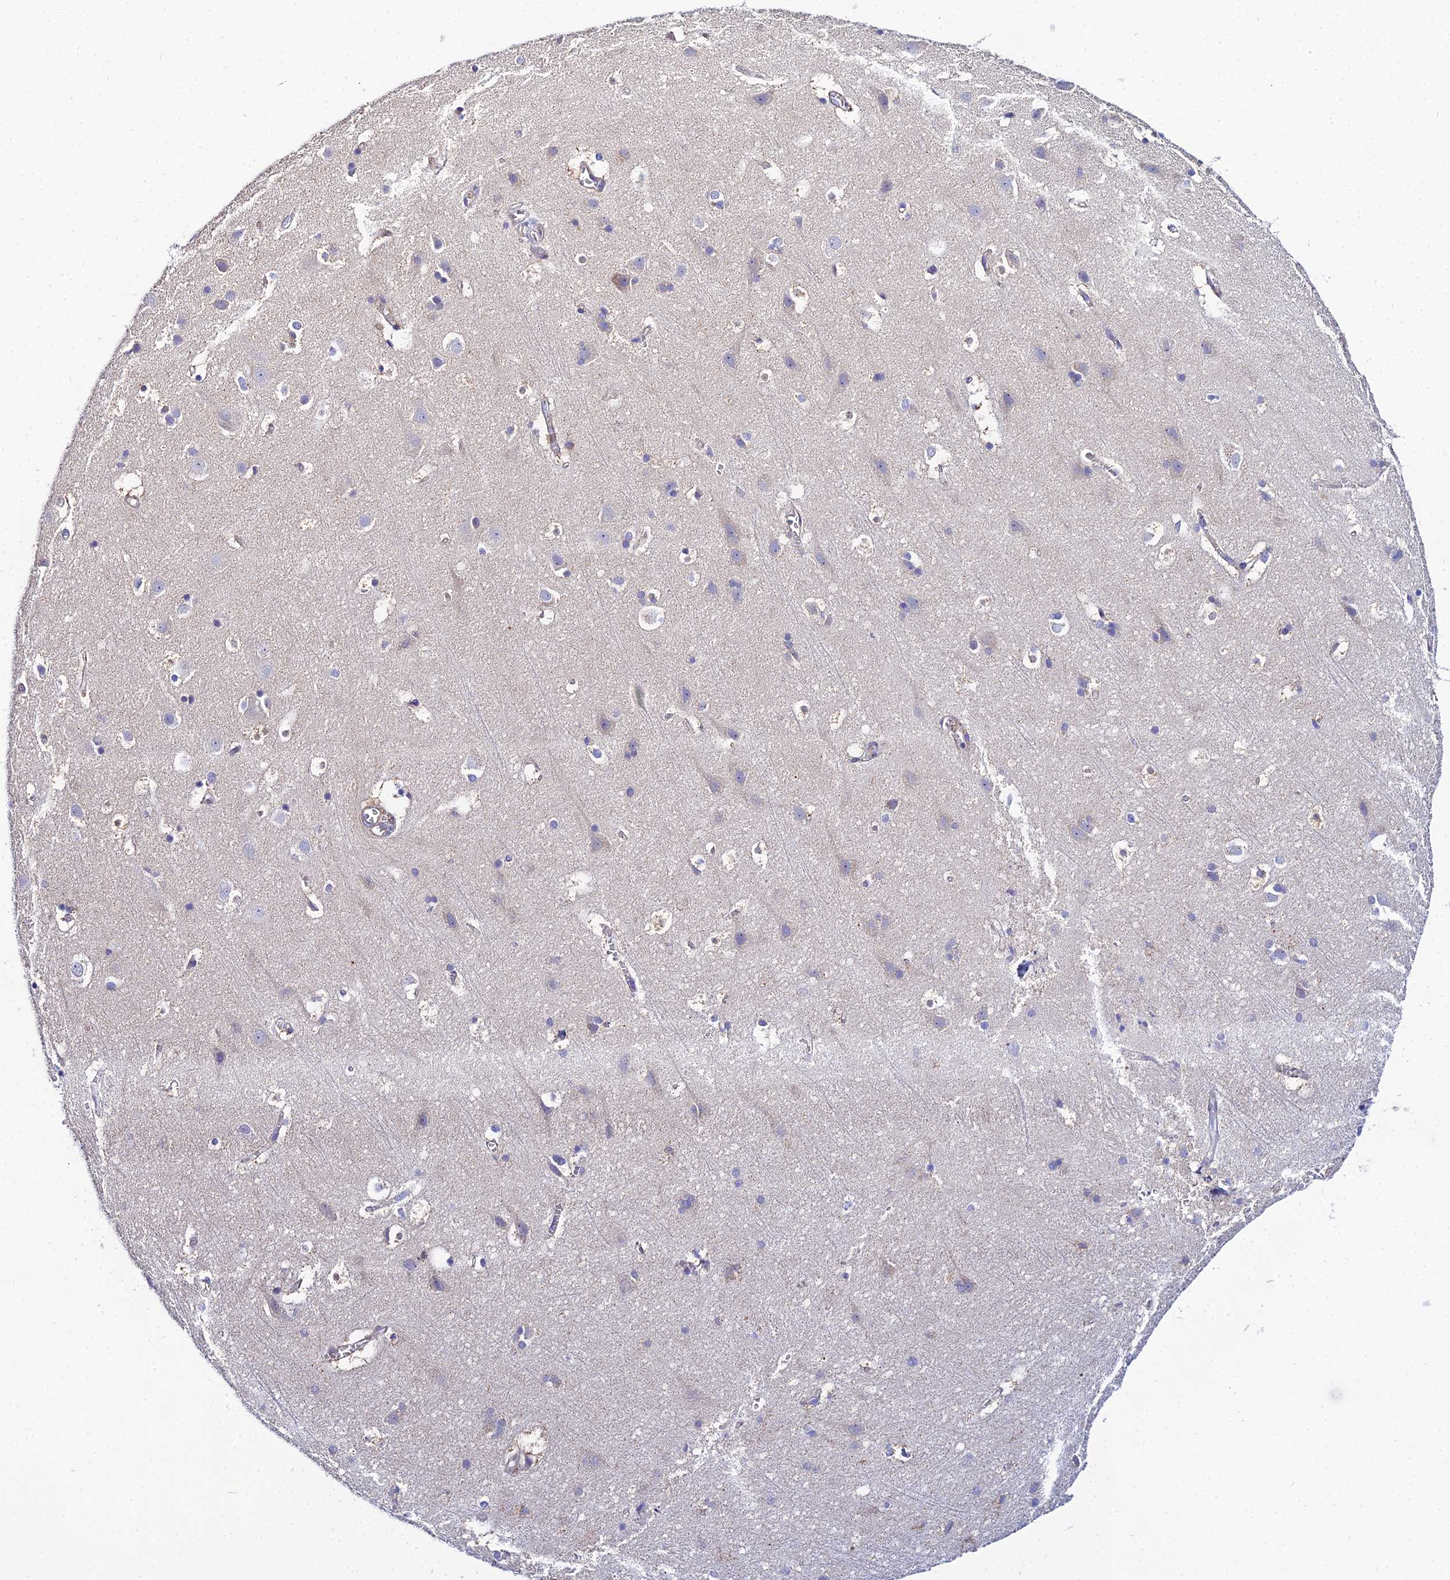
{"staining": {"intensity": "weak", "quantity": "25%-75%", "location": "cytoplasmic/membranous"}, "tissue": "cerebral cortex", "cell_type": "Endothelial cells", "image_type": "normal", "snomed": [{"axis": "morphology", "description": "Normal tissue, NOS"}, {"axis": "topography", "description": "Cerebral cortex"}], "caption": "Normal cerebral cortex was stained to show a protein in brown. There is low levels of weak cytoplasmic/membranous positivity in about 25%-75% of endothelial cells.", "gene": "ACOT1", "patient": {"sex": "male", "age": 54}}